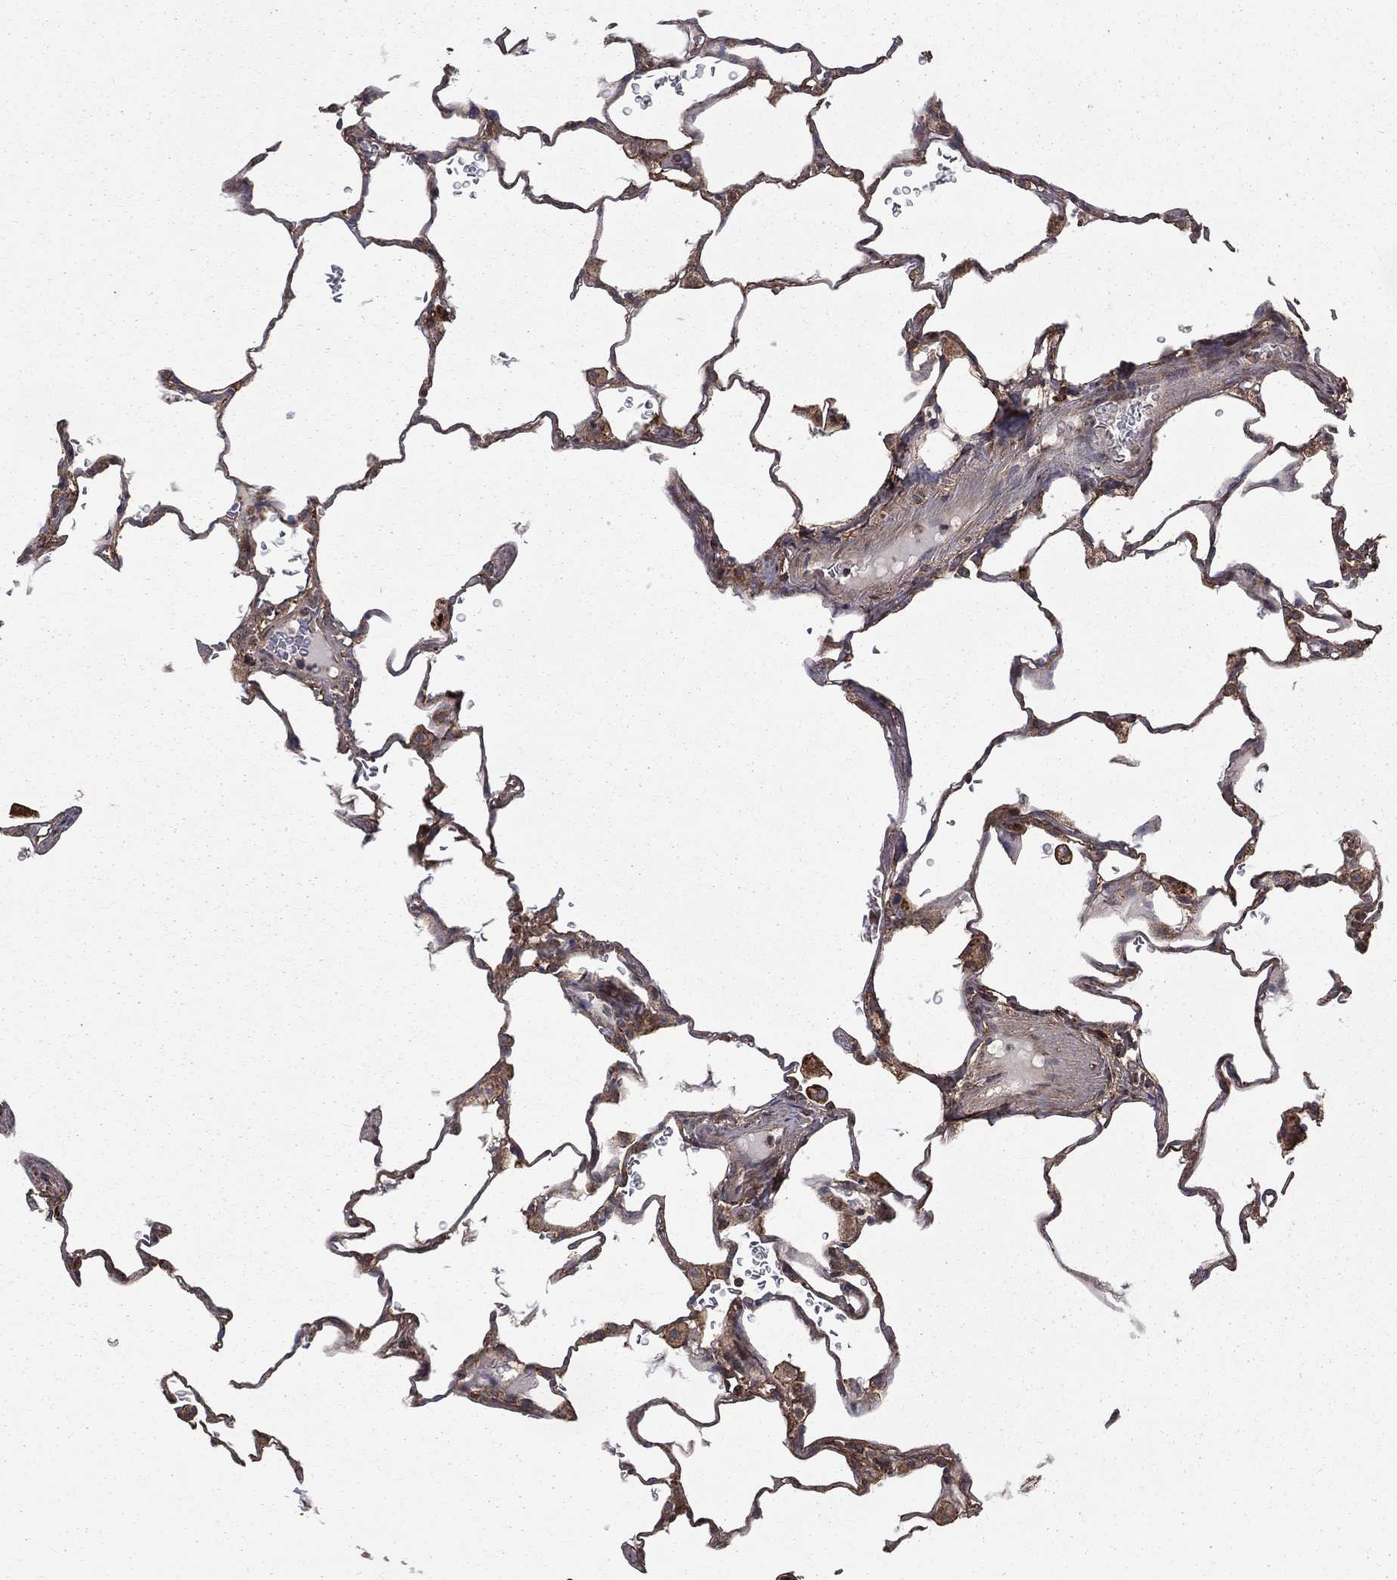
{"staining": {"intensity": "weak", "quantity": ">75%", "location": "cytoplasmic/membranous"}, "tissue": "lung", "cell_type": "Alveolar cells", "image_type": "normal", "snomed": [{"axis": "morphology", "description": "Normal tissue, NOS"}, {"axis": "morphology", "description": "Adenocarcinoma, metastatic, NOS"}, {"axis": "topography", "description": "Lung"}], "caption": "Protein expression analysis of benign human lung reveals weak cytoplasmic/membranous staining in approximately >75% of alveolar cells.", "gene": "OLFML1", "patient": {"sex": "male", "age": 45}}